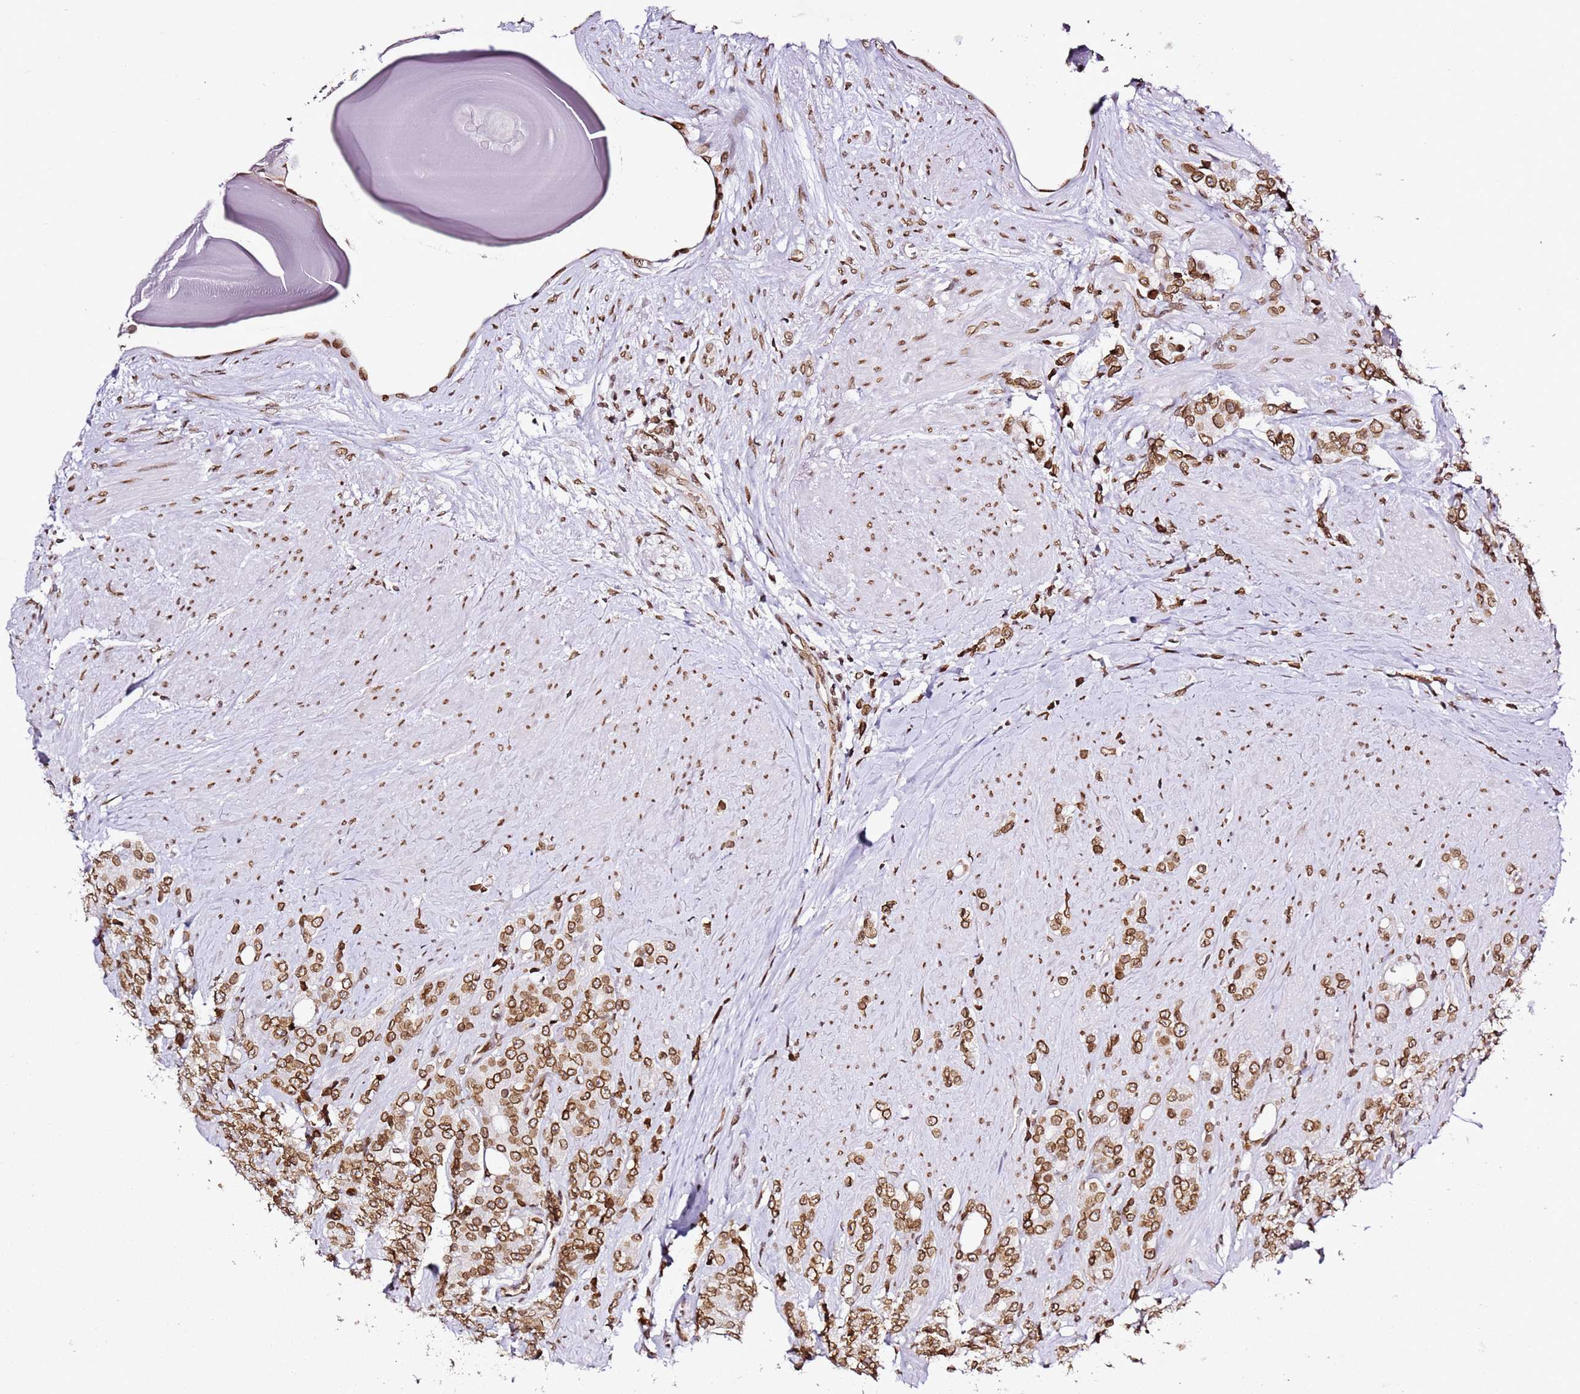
{"staining": {"intensity": "moderate", "quantity": ">75%", "location": "cytoplasmic/membranous,nuclear"}, "tissue": "prostate cancer", "cell_type": "Tumor cells", "image_type": "cancer", "snomed": [{"axis": "morphology", "description": "Adenocarcinoma, High grade"}, {"axis": "topography", "description": "Prostate"}], "caption": "Human prostate adenocarcinoma (high-grade) stained for a protein (brown) reveals moderate cytoplasmic/membranous and nuclear positive expression in about >75% of tumor cells.", "gene": "POU6F1", "patient": {"sex": "male", "age": 62}}